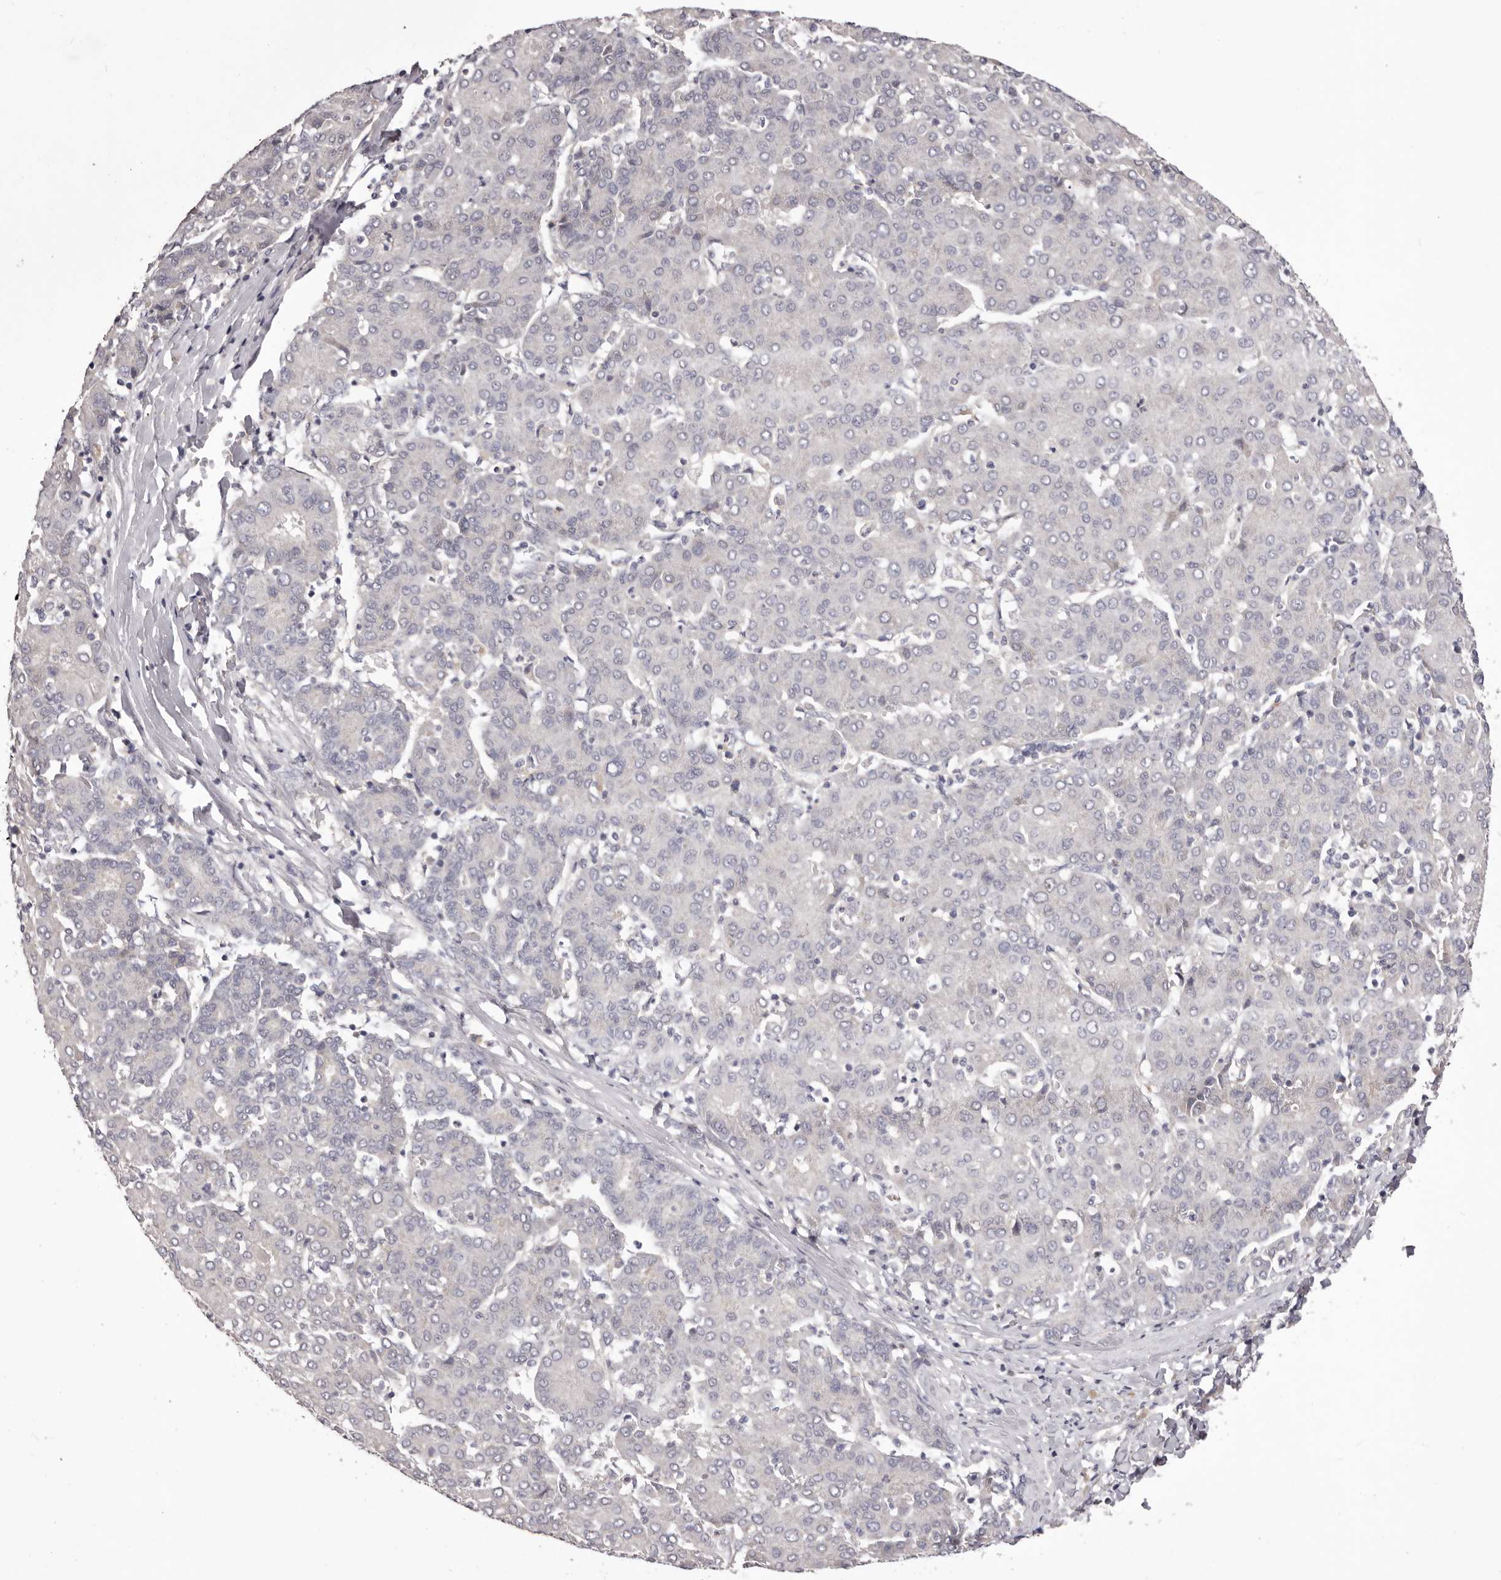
{"staining": {"intensity": "negative", "quantity": "none", "location": "none"}, "tissue": "liver cancer", "cell_type": "Tumor cells", "image_type": "cancer", "snomed": [{"axis": "morphology", "description": "Carcinoma, Hepatocellular, NOS"}, {"axis": "topography", "description": "Liver"}], "caption": "An immunohistochemistry histopathology image of hepatocellular carcinoma (liver) is shown. There is no staining in tumor cells of hepatocellular carcinoma (liver).", "gene": "PNRC1", "patient": {"sex": "male", "age": 65}}